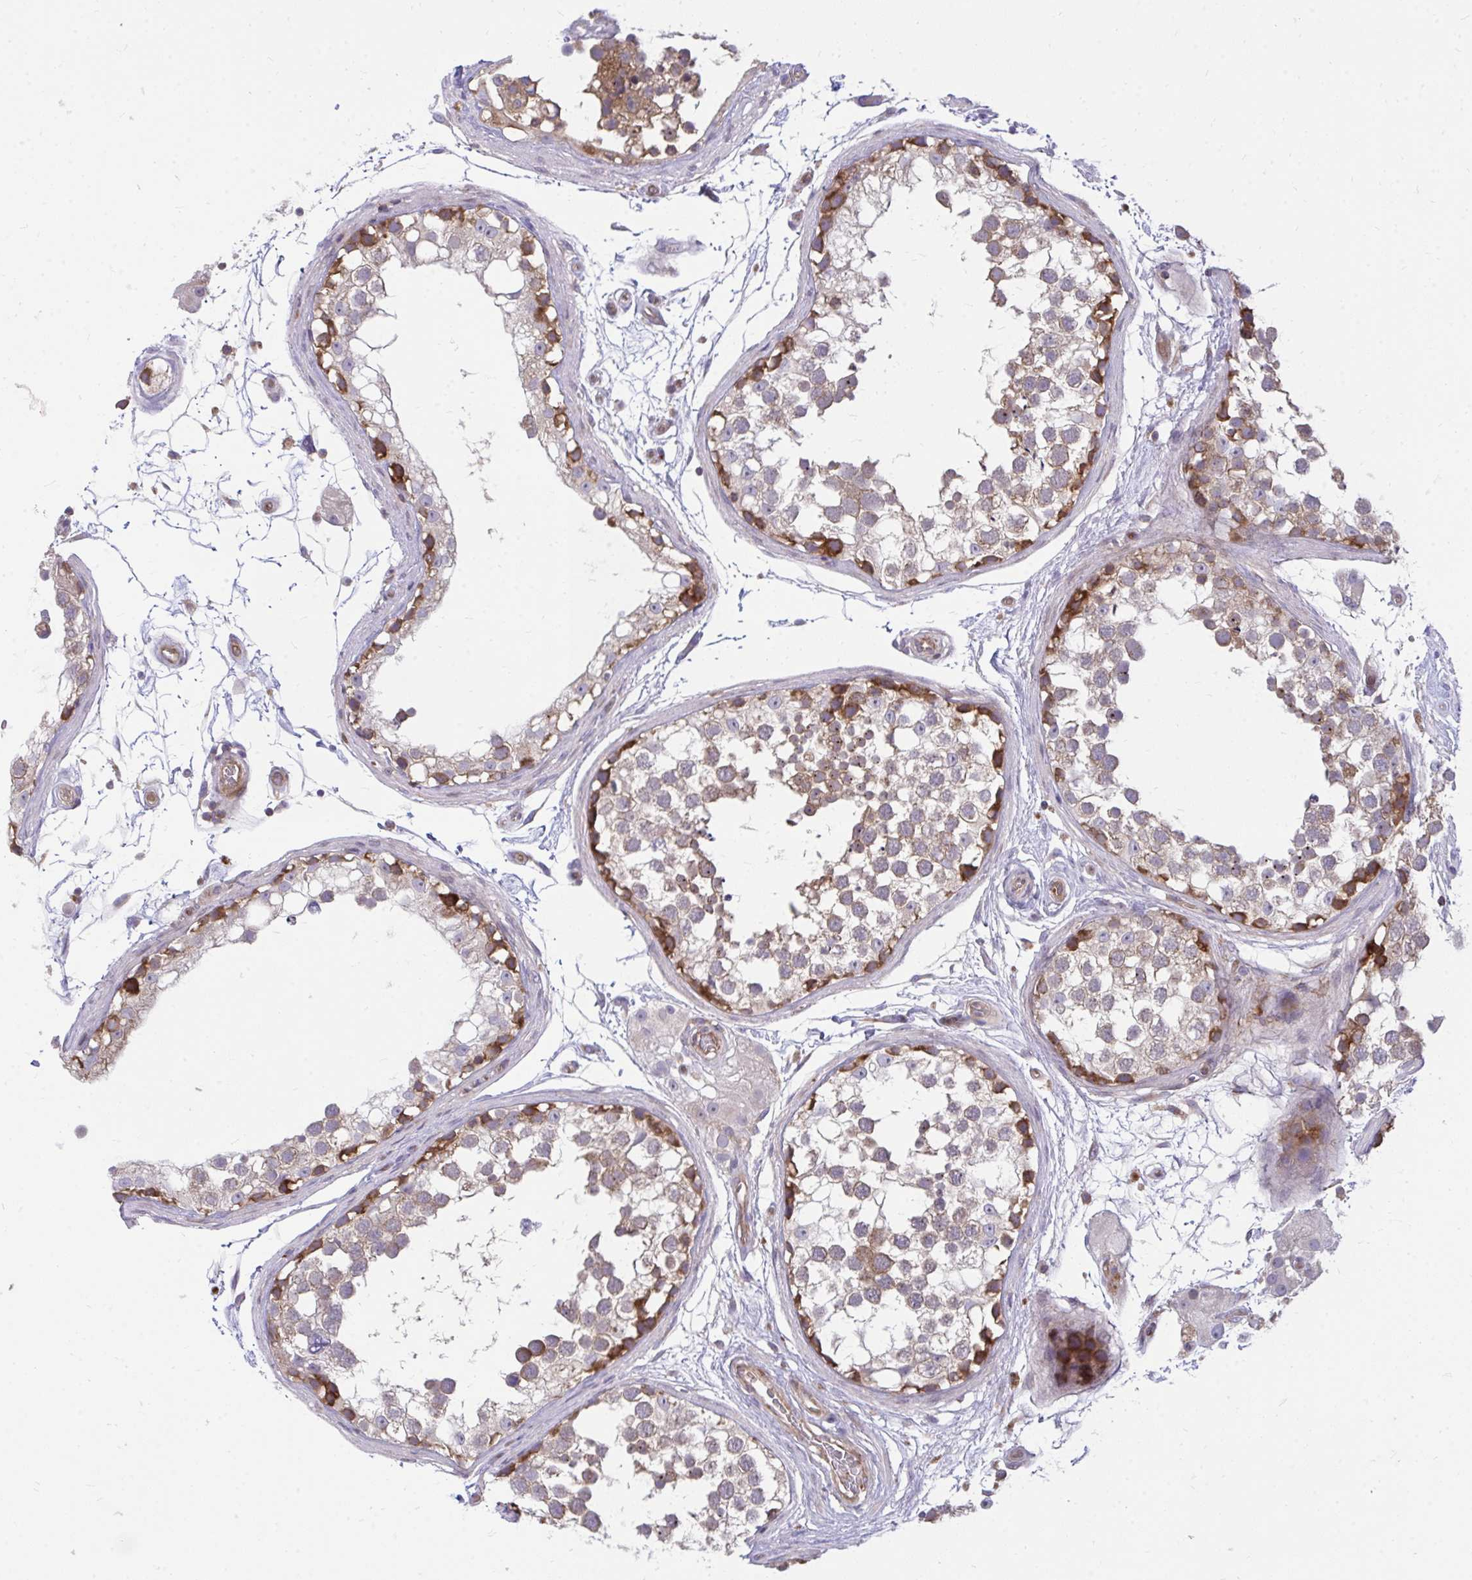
{"staining": {"intensity": "moderate", "quantity": "25%-75%", "location": "cytoplasmic/membranous"}, "tissue": "testis", "cell_type": "Cells in seminiferous ducts", "image_type": "normal", "snomed": [{"axis": "morphology", "description": "Normal tissue, NOS"}, {"axis": "morphology", "description": "Seminoma, NOS"}, {"axis": "topography", "description": "Testis"}], "caption": "This image displays benign testis stained with immunohistochemistry (IHC) to label a protein in brown. The cytoplasmic/membranous of cells in seminiferous ducts show moderate positivity for the protein. Nuclei are counter-stained blue.", "gene": "ASAP1", "patient": {"sex": "male", "age": 65}}